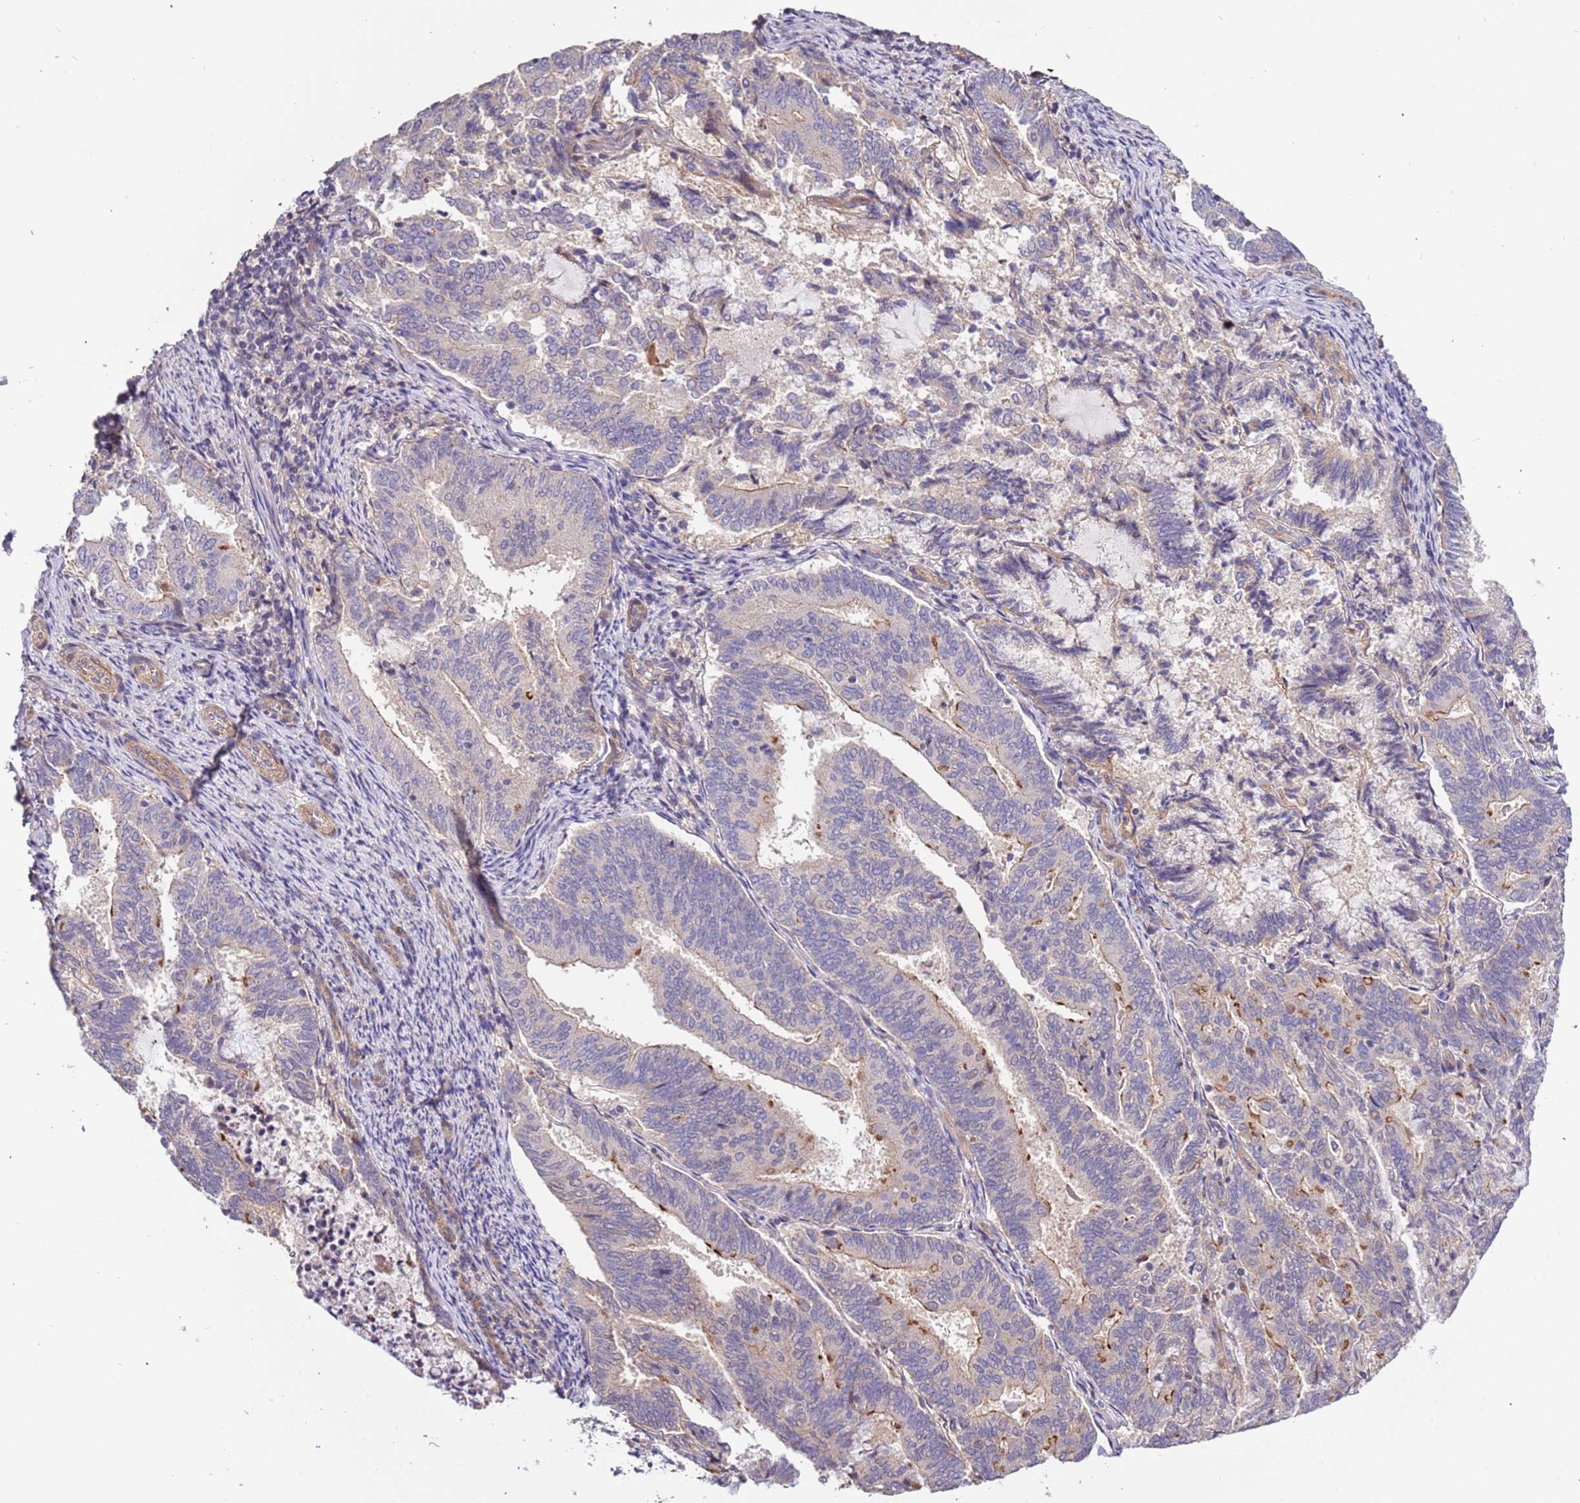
{"staining": {"intensity": "negative", "quantity": "none", "location": "none"}, "tissue": "endometrial cancer", "cell_type": "Tumor cells", "image_type": "cancer", "snomed": [{"axis": "morphology", "description": "Adenocarcinoma, NOS"}, {"axis": "topography", "description": "Endometrium"}], "caption": "This is an immunohistochemistry histopathology image of human endometrial cancer (adenocarcinoma). There is no staining in tumor cells.", "gene": "LAMB4", "patient": {"sex": "female", "age": 80}}